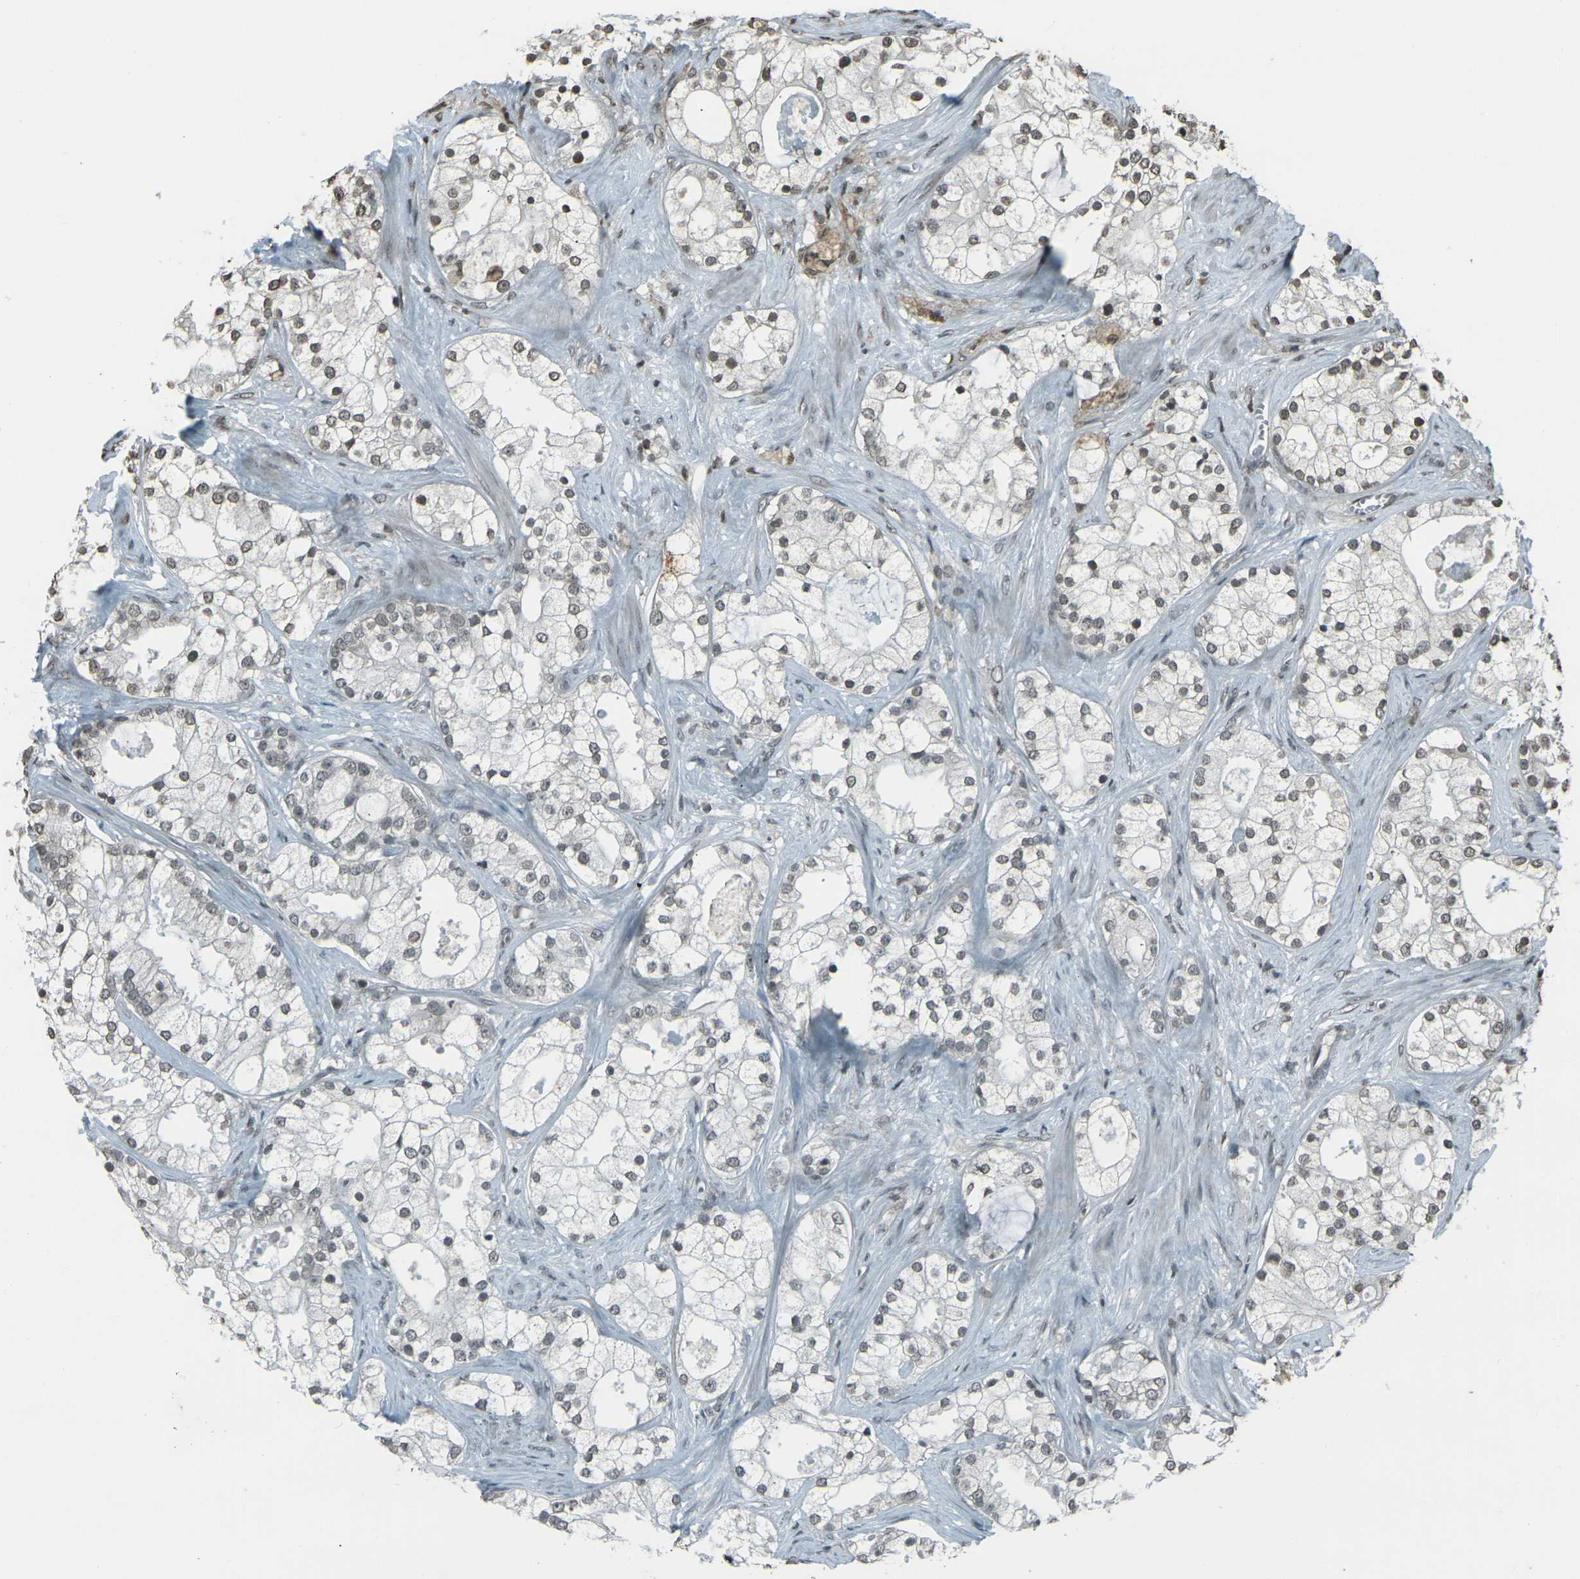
{"staining": {"intensity": "weak", "quantity": "25%-75%", "location": "nuclear"}, "tissue": "prostate cancer", "cell_type": "Tumor cells", "image_type": "cancer", "snomed": [{"axis": "morphology", "description": "Adenocarcinoma, Low grade"}, {"axis": "topography", "description": "Prostate"}], "caption": "Protein staining of prostate low-grade adenocarcinoma tissue displays weak nuclear positivity in approximately 25%-75% of tumor cells. Using DAB (brown) and hematoxylin (blue) stains, captured at high magnification using brightfield microscopy.", "gene": "PRPF8", "patient": {"sex": "male", "age": 58}}